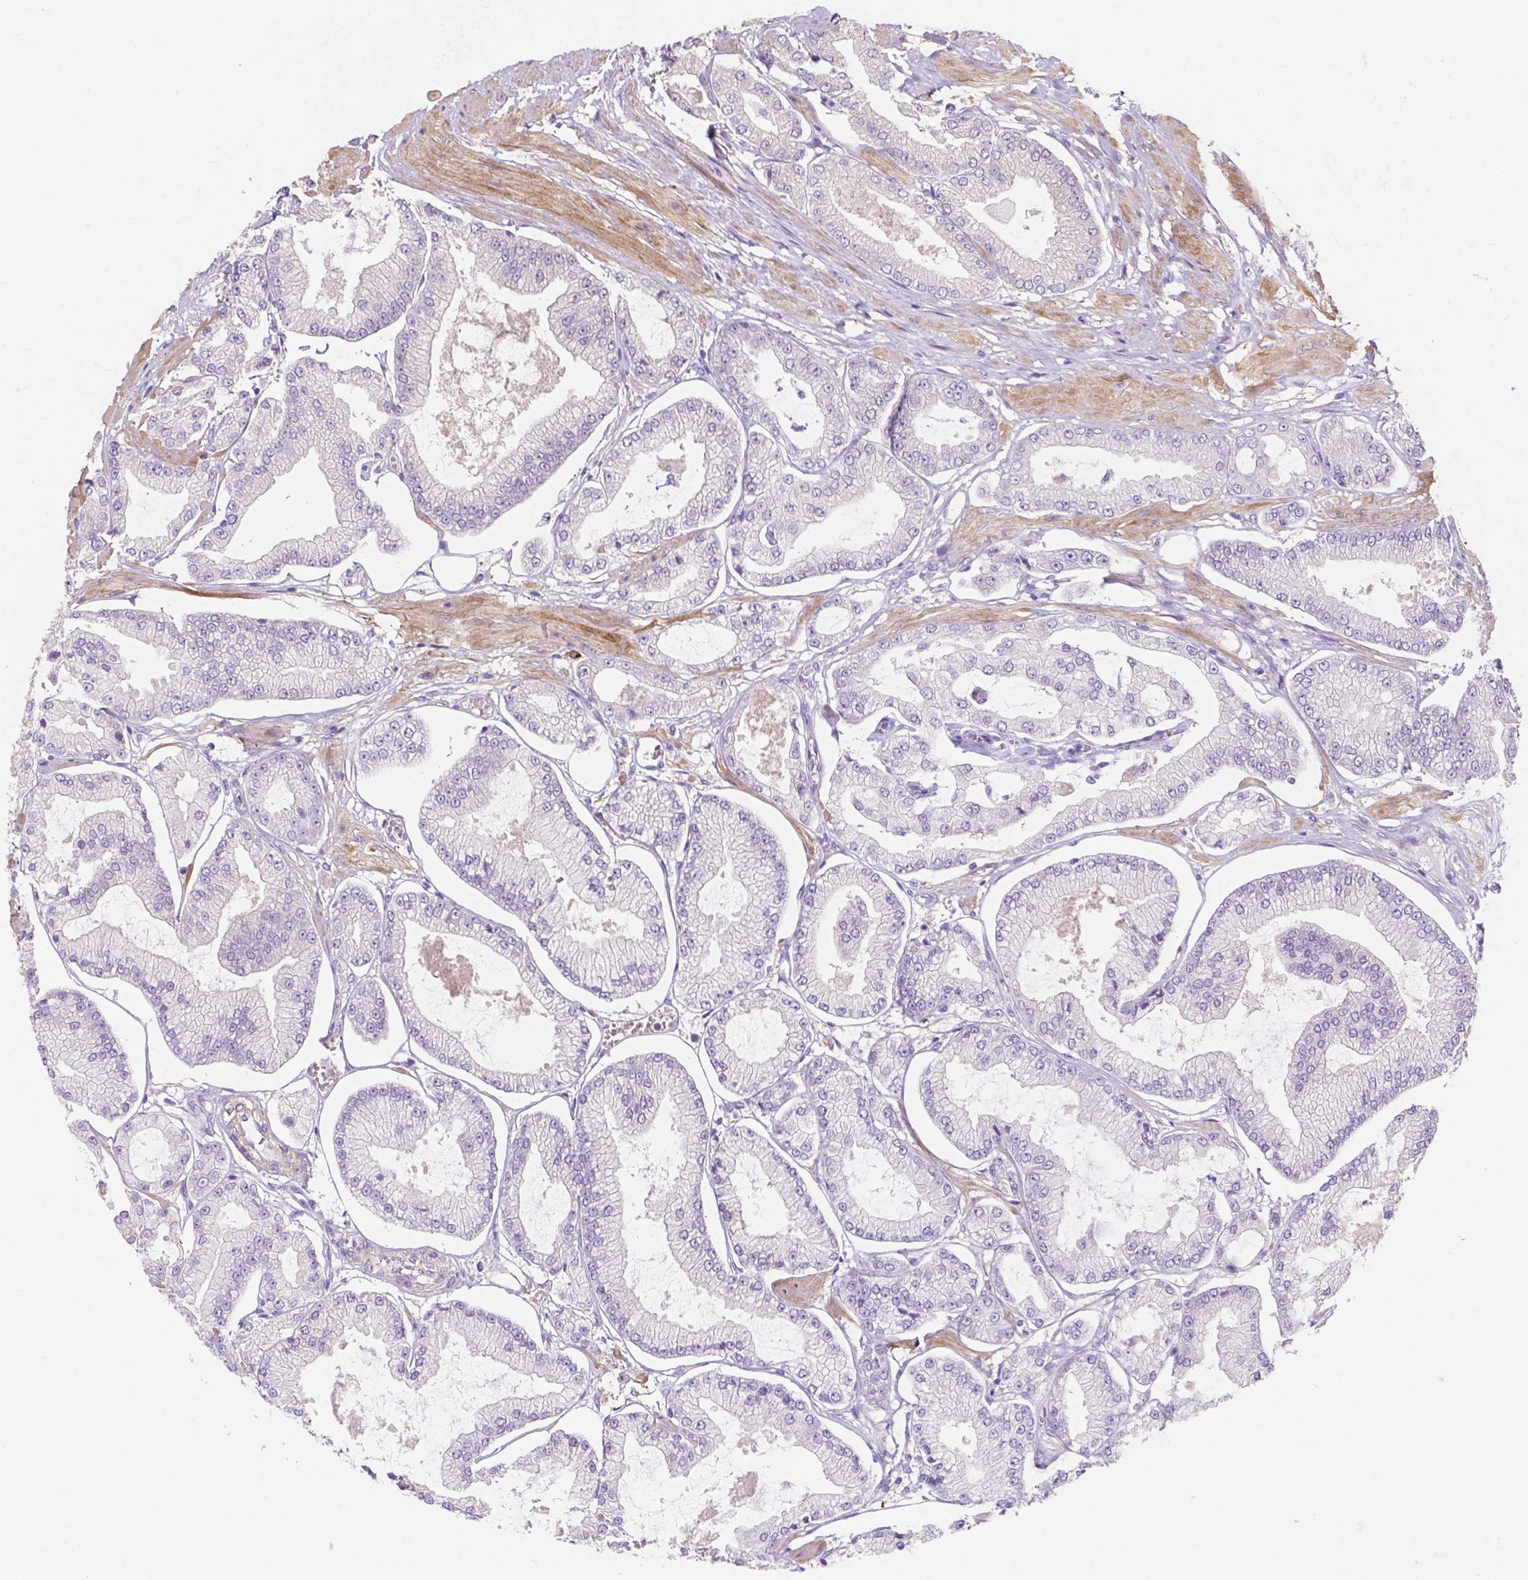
{"staining": {"intensity": "negative", "quantity": "none", "location": "none"}, "tissue": "prostate cancer", "cell_type": "Tumor cells", "image_type": "cancer", "snomed": [{"axis": "morphology", "description": "Adenocarcinoma, Low grade"}, {"axis": "topography", "description": "Prostate"}], "caption": "Human prostate low-grade adenocarcinoma stained for a protein using immunohistochemistry (IHC) shows no positivity in tumor cells.", "gene": "MBLAC1", "patient": {"sex": "male", "age": 55}}